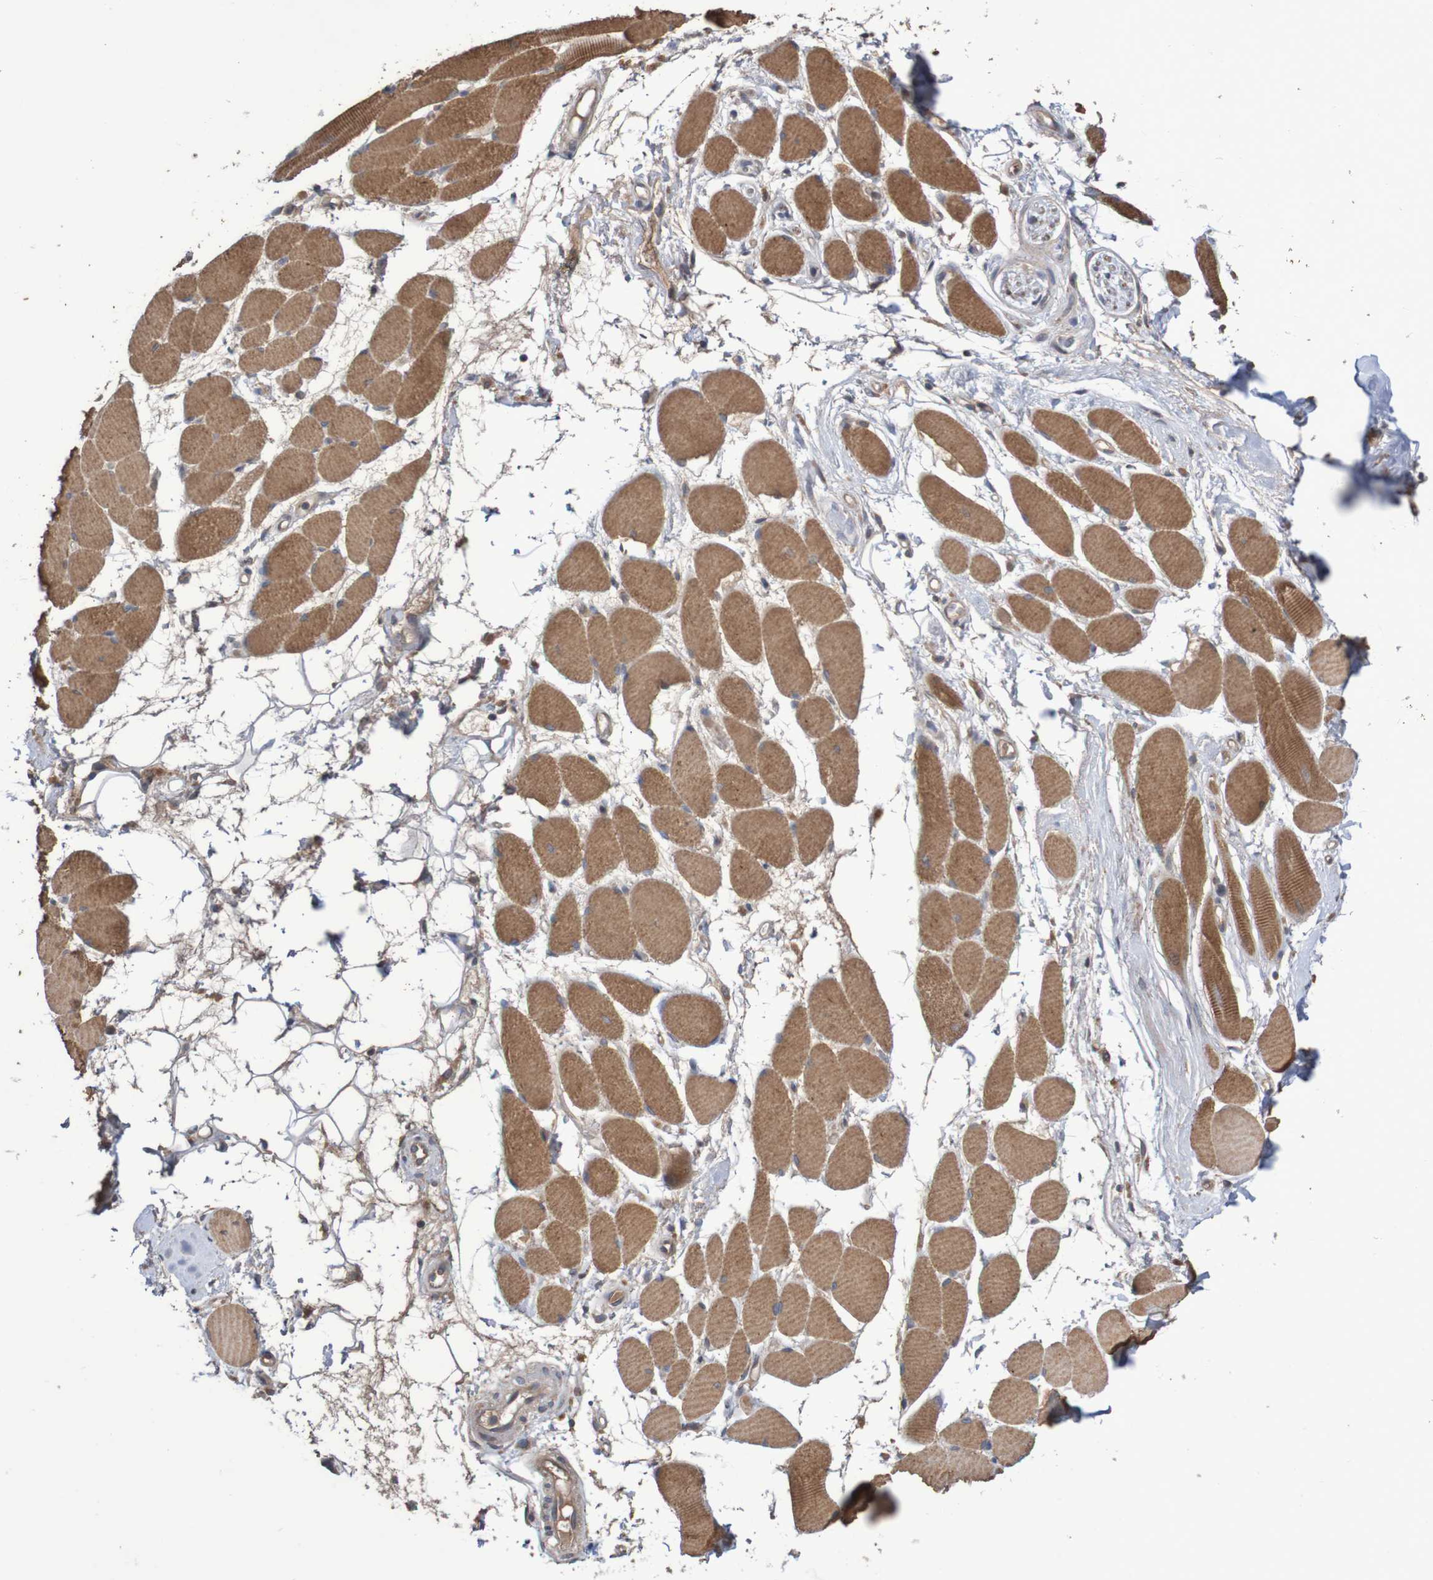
{"staining": {"intensity": "moderate", "quantity": ">75%", "location": "cytoplasmic/membranous"}, "tissue": "skeletal muscle", "cell_type": "Myocytes", "image_type": "normal", "snomed": [{"axis": "morphology", "description": "Normal tissue, NOS"}, {"axis": "topography", "description": "Skeletal muscle"}, {"axis": "topography", "description": "Peripheral nerve tissue"}], "caption": "The immunohistochemical stain highlights moderate cytoplasmic/membranous staining in myocytes of unremarkable skeletal muscle. (IHC, brightfield microscopy, high magnification).", "gene": "PHYH", "patient": {"sex": "female", "age": 84}}